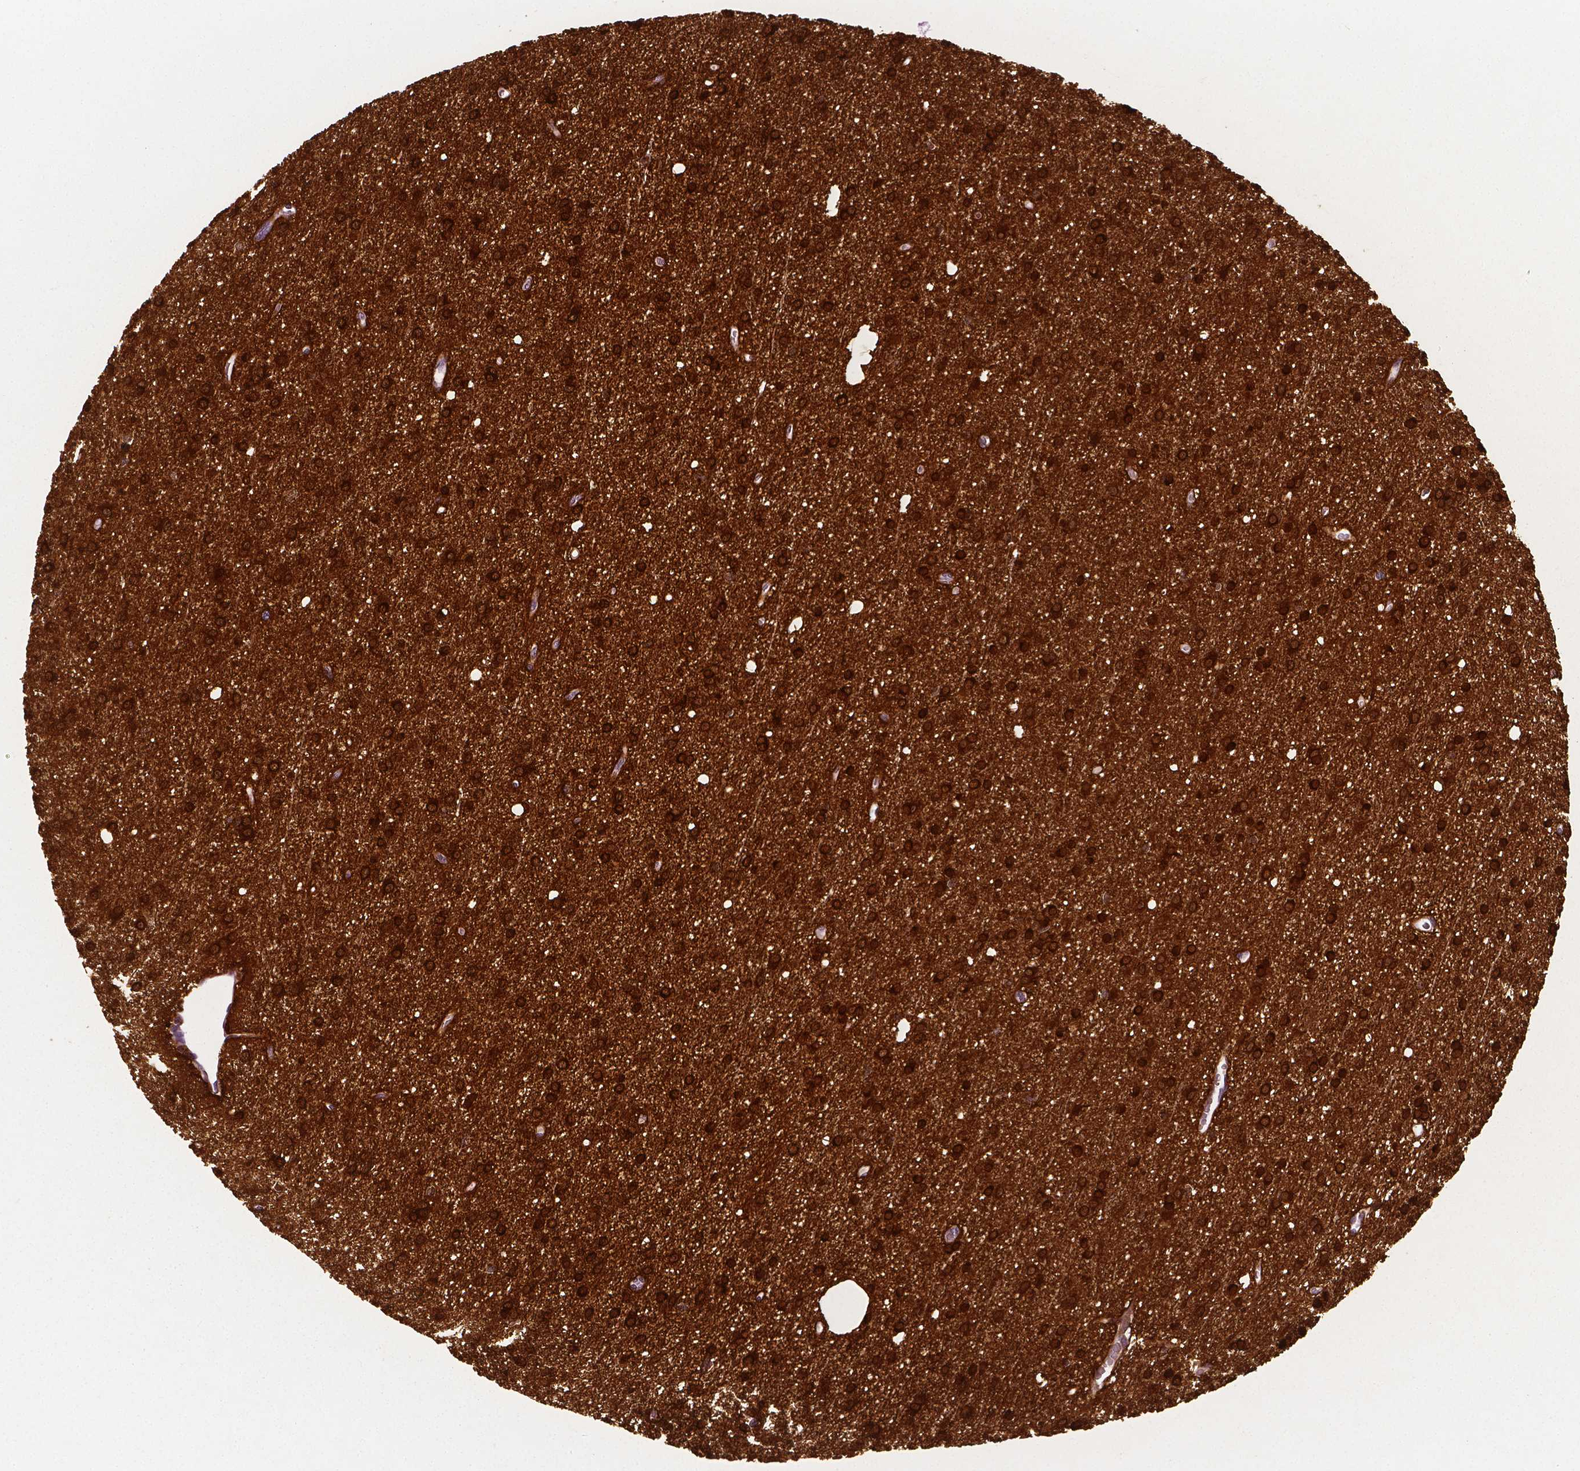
{"staining": {"intensity": "strong", "quantity": ">75%", "location": "cytoplasmic/membranous"}, "tissue": "glioma", "cell_type": "Tumor cells", "image_type": "cancer", "snomed": [{"axis": "morphology", "description": "Glioma, malignant, Low grade"}, {"axis": "topography", "description": "Brain"}], "caption": "Human glioma stained for a protein (brown) displays strong cytoplasmic/membranous positive positivity in approximately >75% of tumor cells.", "gene": "PHGDH", "patient": {"sex": "male", "age": 27}}